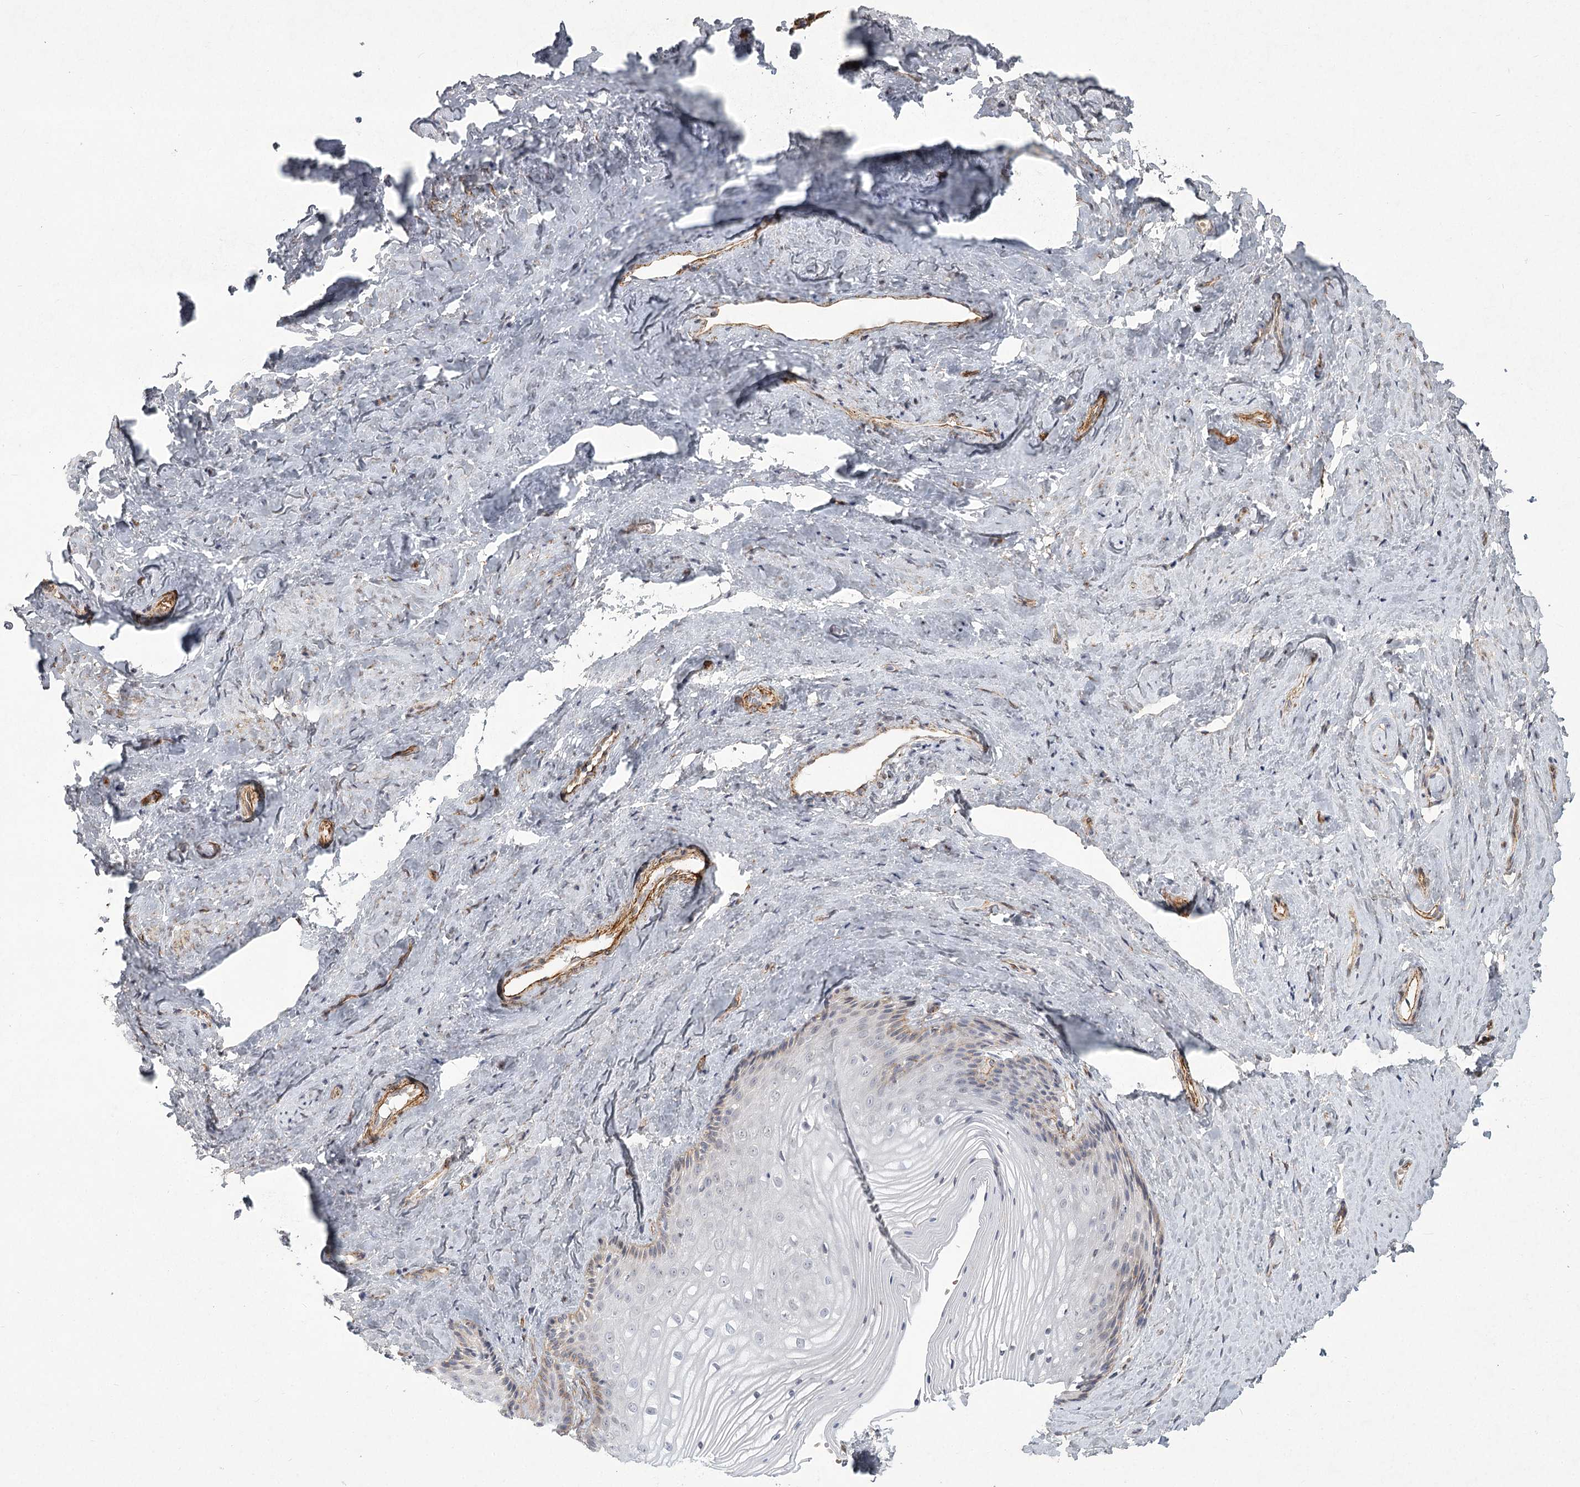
{"staining": {"intensity": "weak", "quantity": "<25%", "location": "cytoplasmic/membranous"}, "tissue": "vagina", "cell_type": "Squamous epithelial cells", "image_type": "normal", "snomed": [{"axis": "morphology", "description": "Normal tissue, NOS"}, {"axis": "topography", "description": "Vagina"}, {"axis": "topography", "description": "Cervix"}], "caption": "Photomicrograph shows no significant protein expression in squamous epithelial cells of benign vagina.", "gene": "MEPE", "patient": {"sex": "female", "age": 40}}